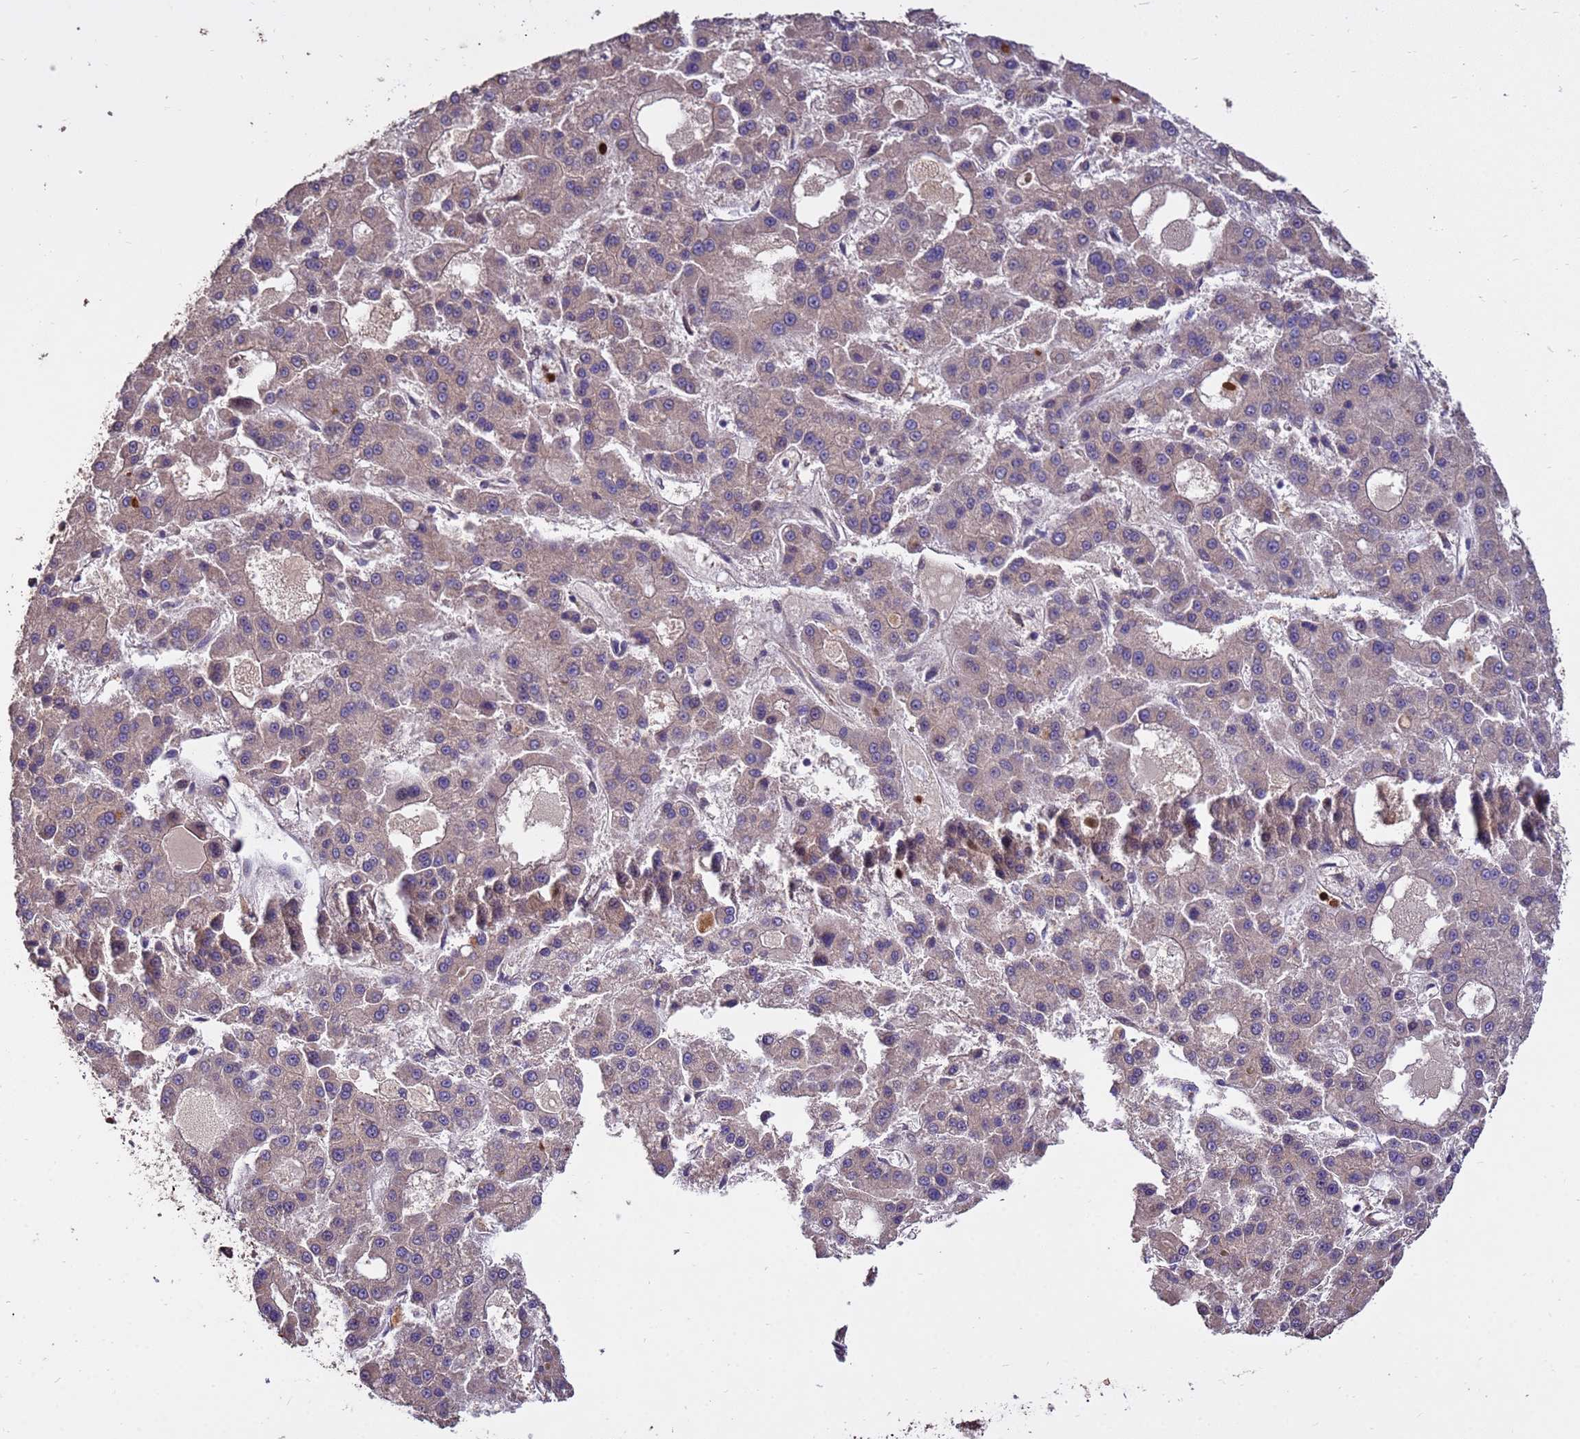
{"staining": {"intensity": "weak", "quantity": "25%-75%", "location": "cytoplasmic/membranous"}, "tissue": "liver cancer", "cell_type": "Tumor cells", "image_type": "cancer", "snomed": [{"axis": "morphology", "description": "Carcinoma, Hepatocellular, NOS"}, {"axis": "topography", "description": "Liver"}], "caption": "A brown stain highlights weak cytoplasmic/membranous positivity of a protein in hepatocellular carcinoma (liver) tumor cells.", "gene": "ZNF619", "patient": {"sex": "male", "age": 70}}